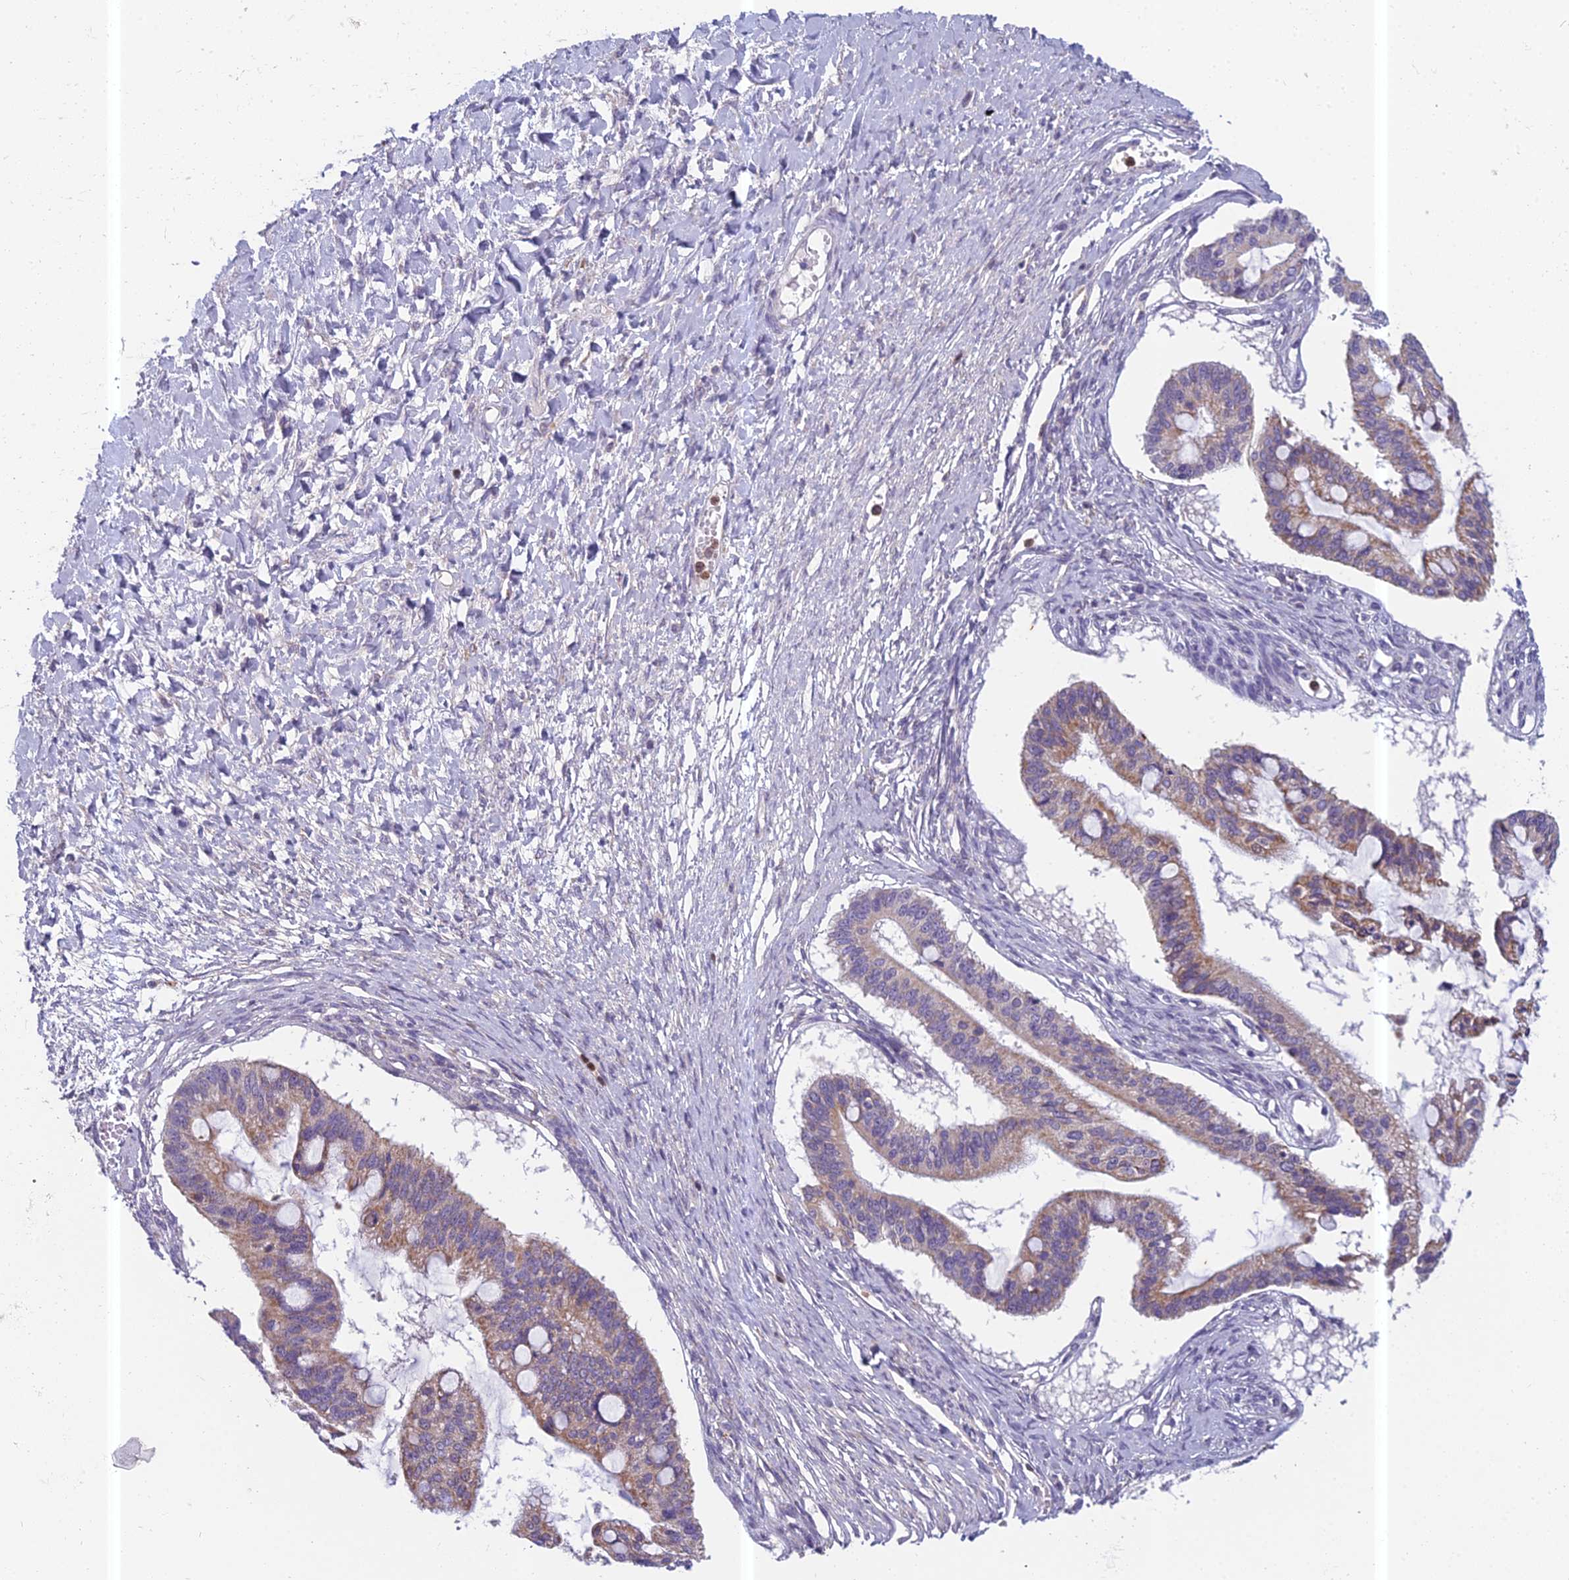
{"staining": {"intensity": "weak", "quantity": ">75%", "location": "cytoplasmic/membranous"}, "tissue": "ovarian cancer", "cell_type": "Tumor cells", "image_type": "cancer", "snomed": [{"axis": "morphology", "description": "Cystadenocarcinoma, mucinous, NOS"}, {"axis": "topography", "description": "Ovary"}], "caption": "High-power microscopy captured an IHC image of mucinous cystadenocarcinoma (ovarian), revealing weak cytoplasmic/membranous staining in about >75% of tumor cells. (IHC, brightfield microscopy, high magnification).", "gene": "ENSG00000188897", "patient": {"sex": "female", "age": 73}}